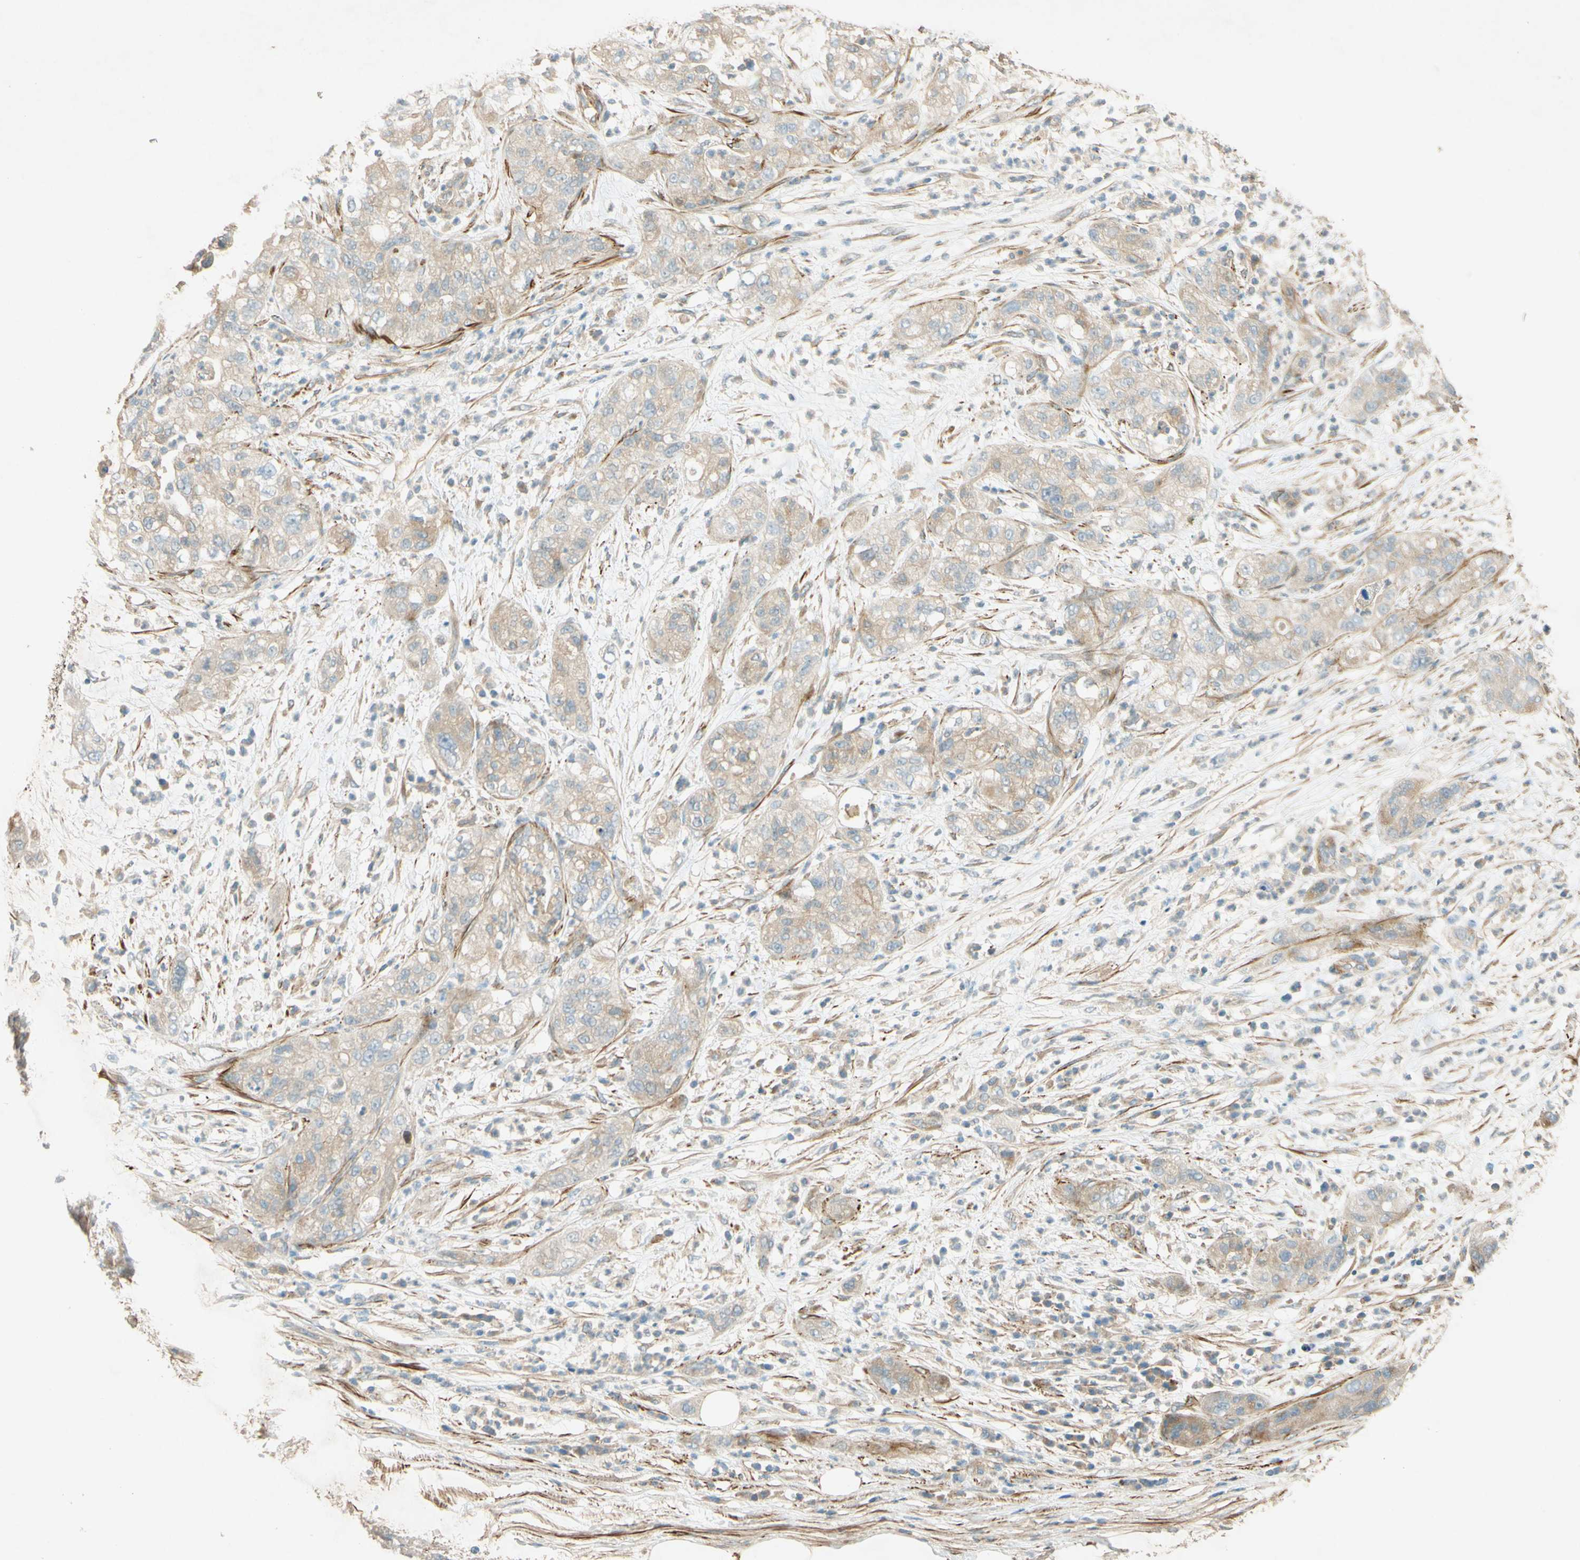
{"staining": {"intensity": "weak", "quantity": ">75%", "location": "cytoplasmic/membranous"}, "tissue": "pancreatic cancer", "cell_type": "Tumor cells", "image_type": "cancer", "snomed": [{"axis": "morphology", "description": "Adenocarcinoma, NOS"}, {"axis": "topography", "description": "Pancreas"}], "caption": "A micrograph showing weak cytoplasmic/membranous expression in about >75% of tumor cells in adenocarcinoma (pancreatic), as visualized by brown immunohistochemical staining.", "gene": "ADAM17", "patient": {"sex": "female", "age": 78}}